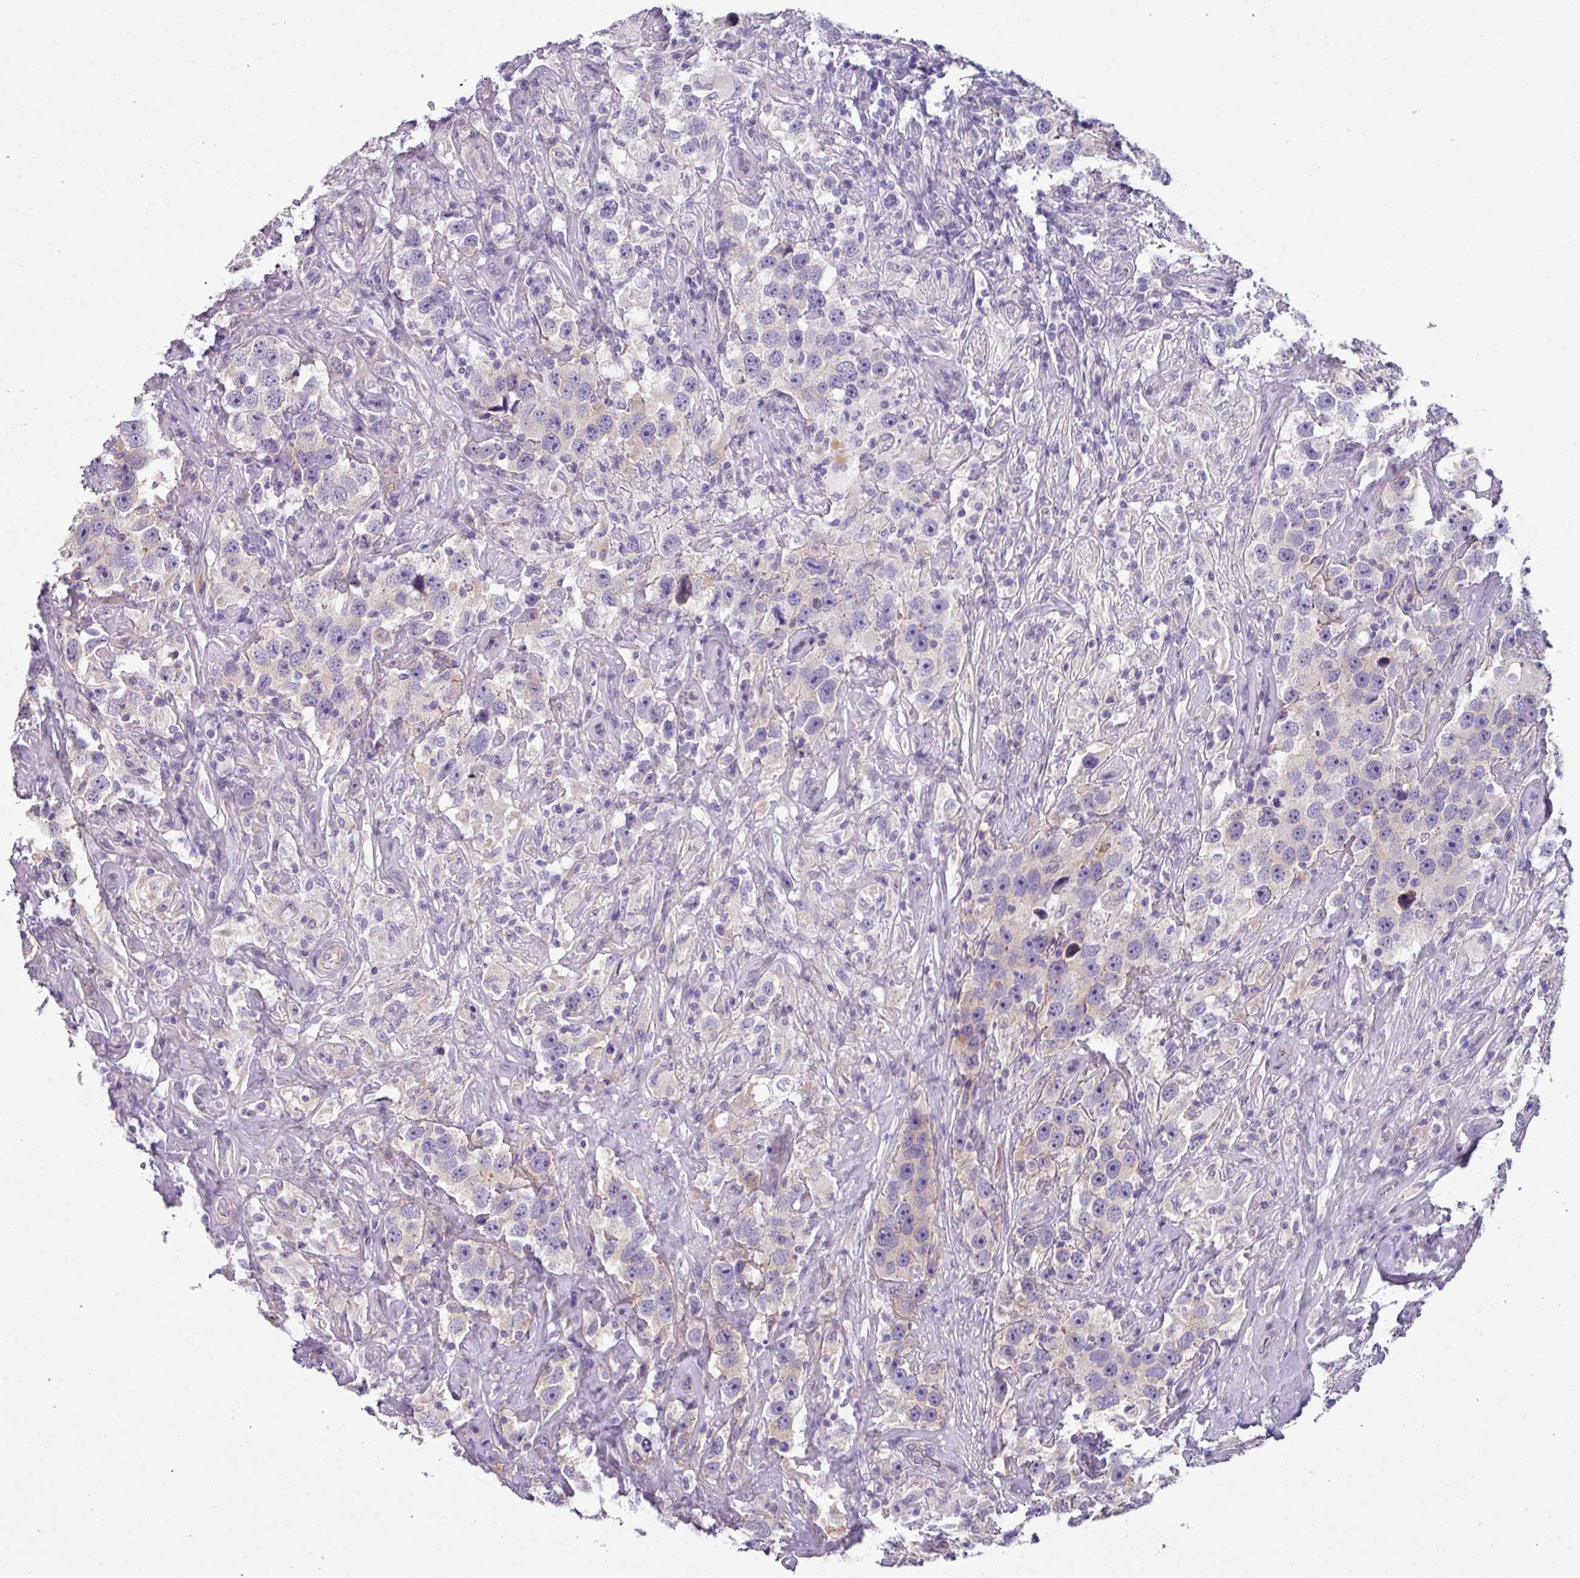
{"staining": {"intensity": "negative", "quantity": "none", "location": "none"}, "tissue": "testis cancer", "cell_type": "Tumor cells", "image_type": "cancer", "snomed": [{"axis": "morphology", "description": "Seminoma, NOS"}, {"axis": "topography", "description": "Testis"}], "caption": "Immunohistochemistry (IHC) micrograph of neoplastic tissue: testis cancer (seminoma) stained with DAB (3,3'-diaminobenzidine) exhibits no significant protein staining in tumor cells.", "gene": "PALS2", "patient": {"sex": "male", "age": 49}}